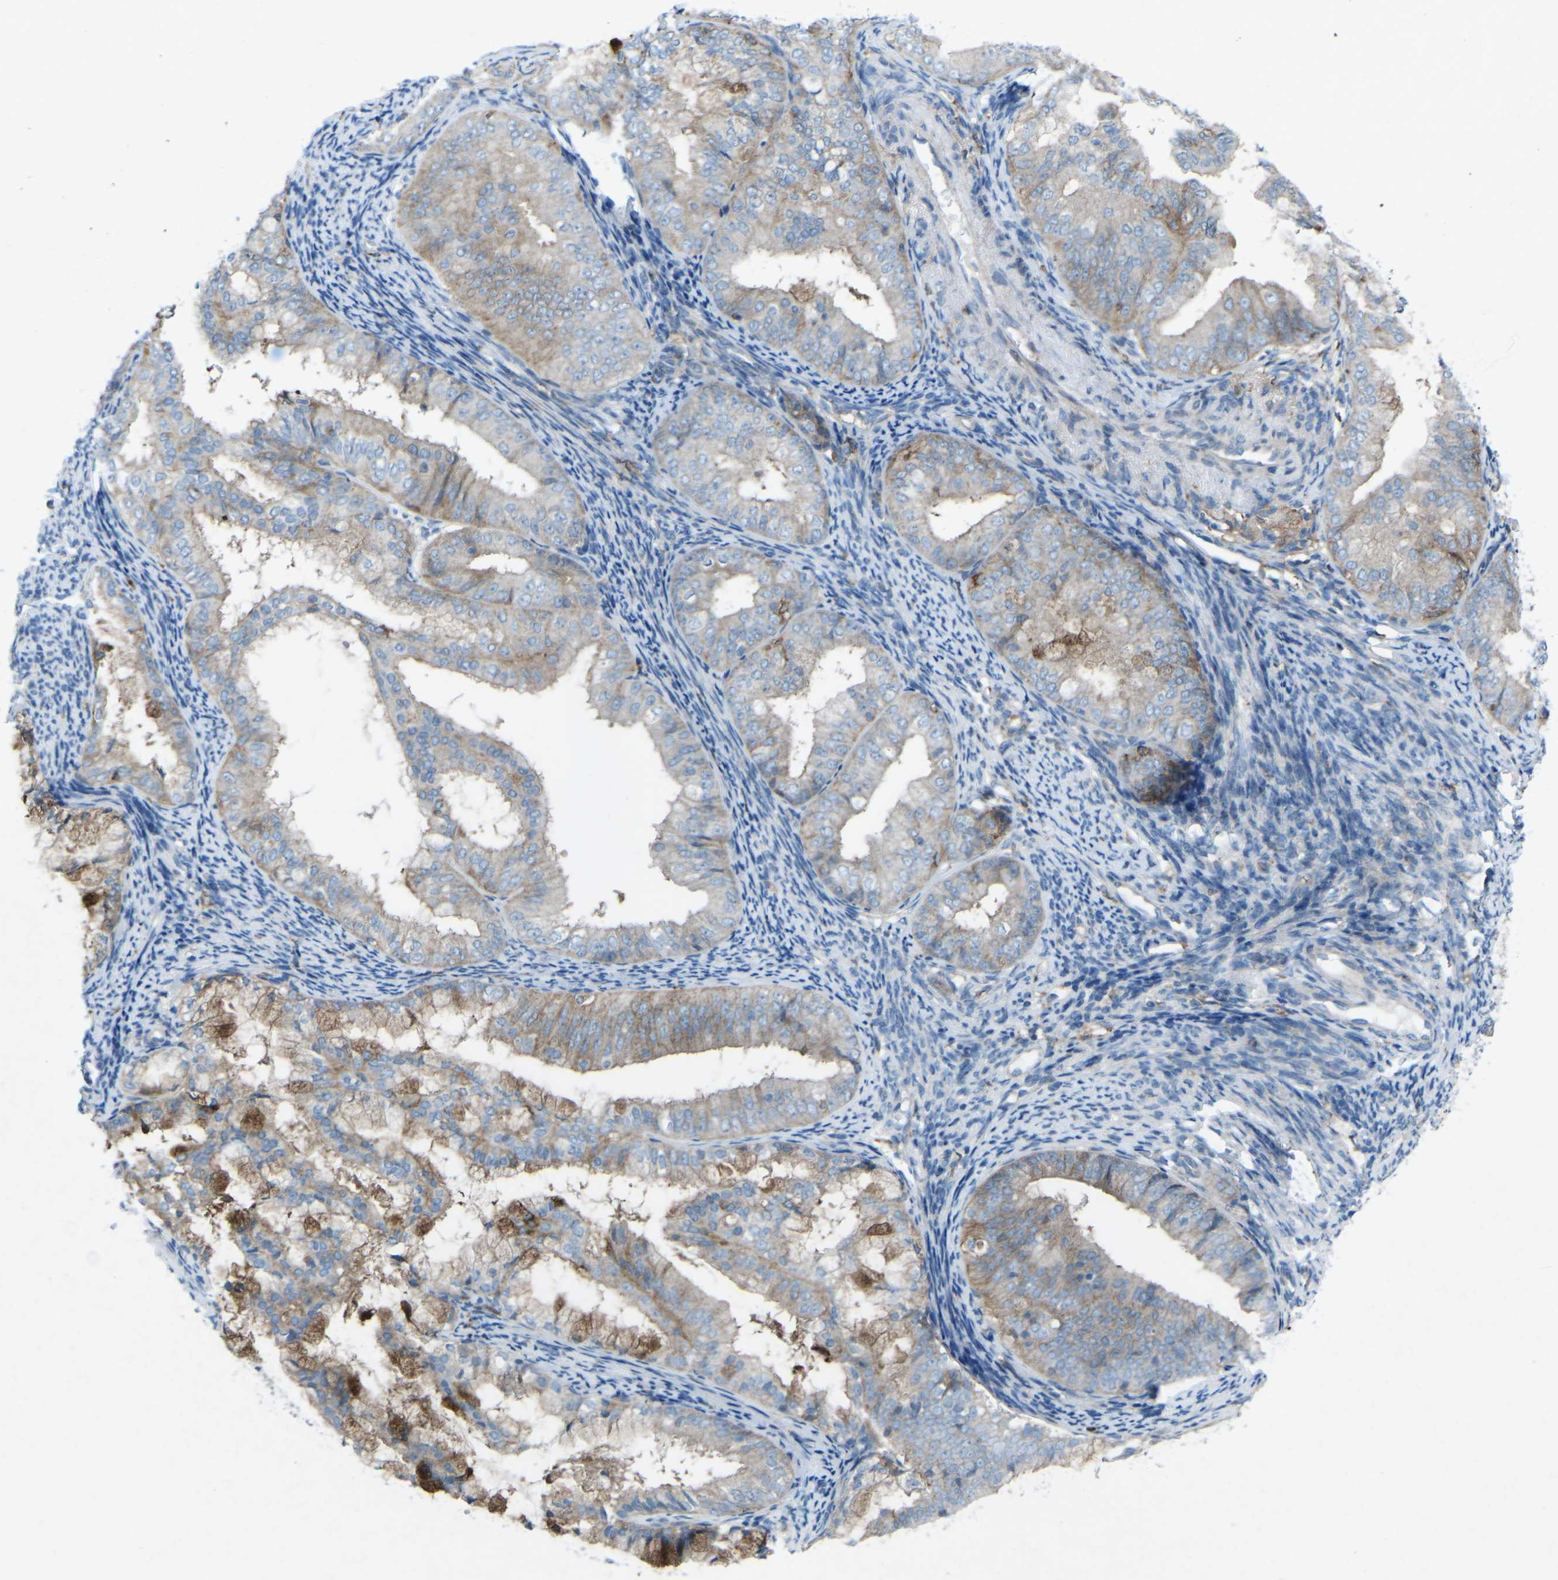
{"staining": {"intensity": "moderate", "quantity": ">75%", "location": "cytoplasmic/membranous"}, "tissue": "endometrial cancer", "cell_type": "Tumor cells", "image_type": "cancer", "snomed": [{"axis": "morphology", "description": "Adenocarcinoma, NOS"}, {"axis": "topography", "description": "Endometrium"}], "caption": "Immunohistochemistry of endometrial cancer (adenocarcinoma) shows medium levels of moderate cytoplasmic/membranous staining in approximately >75% of tumor cells.", "gene": "STK11", "patient": {"sex": "female", "age": 63}}